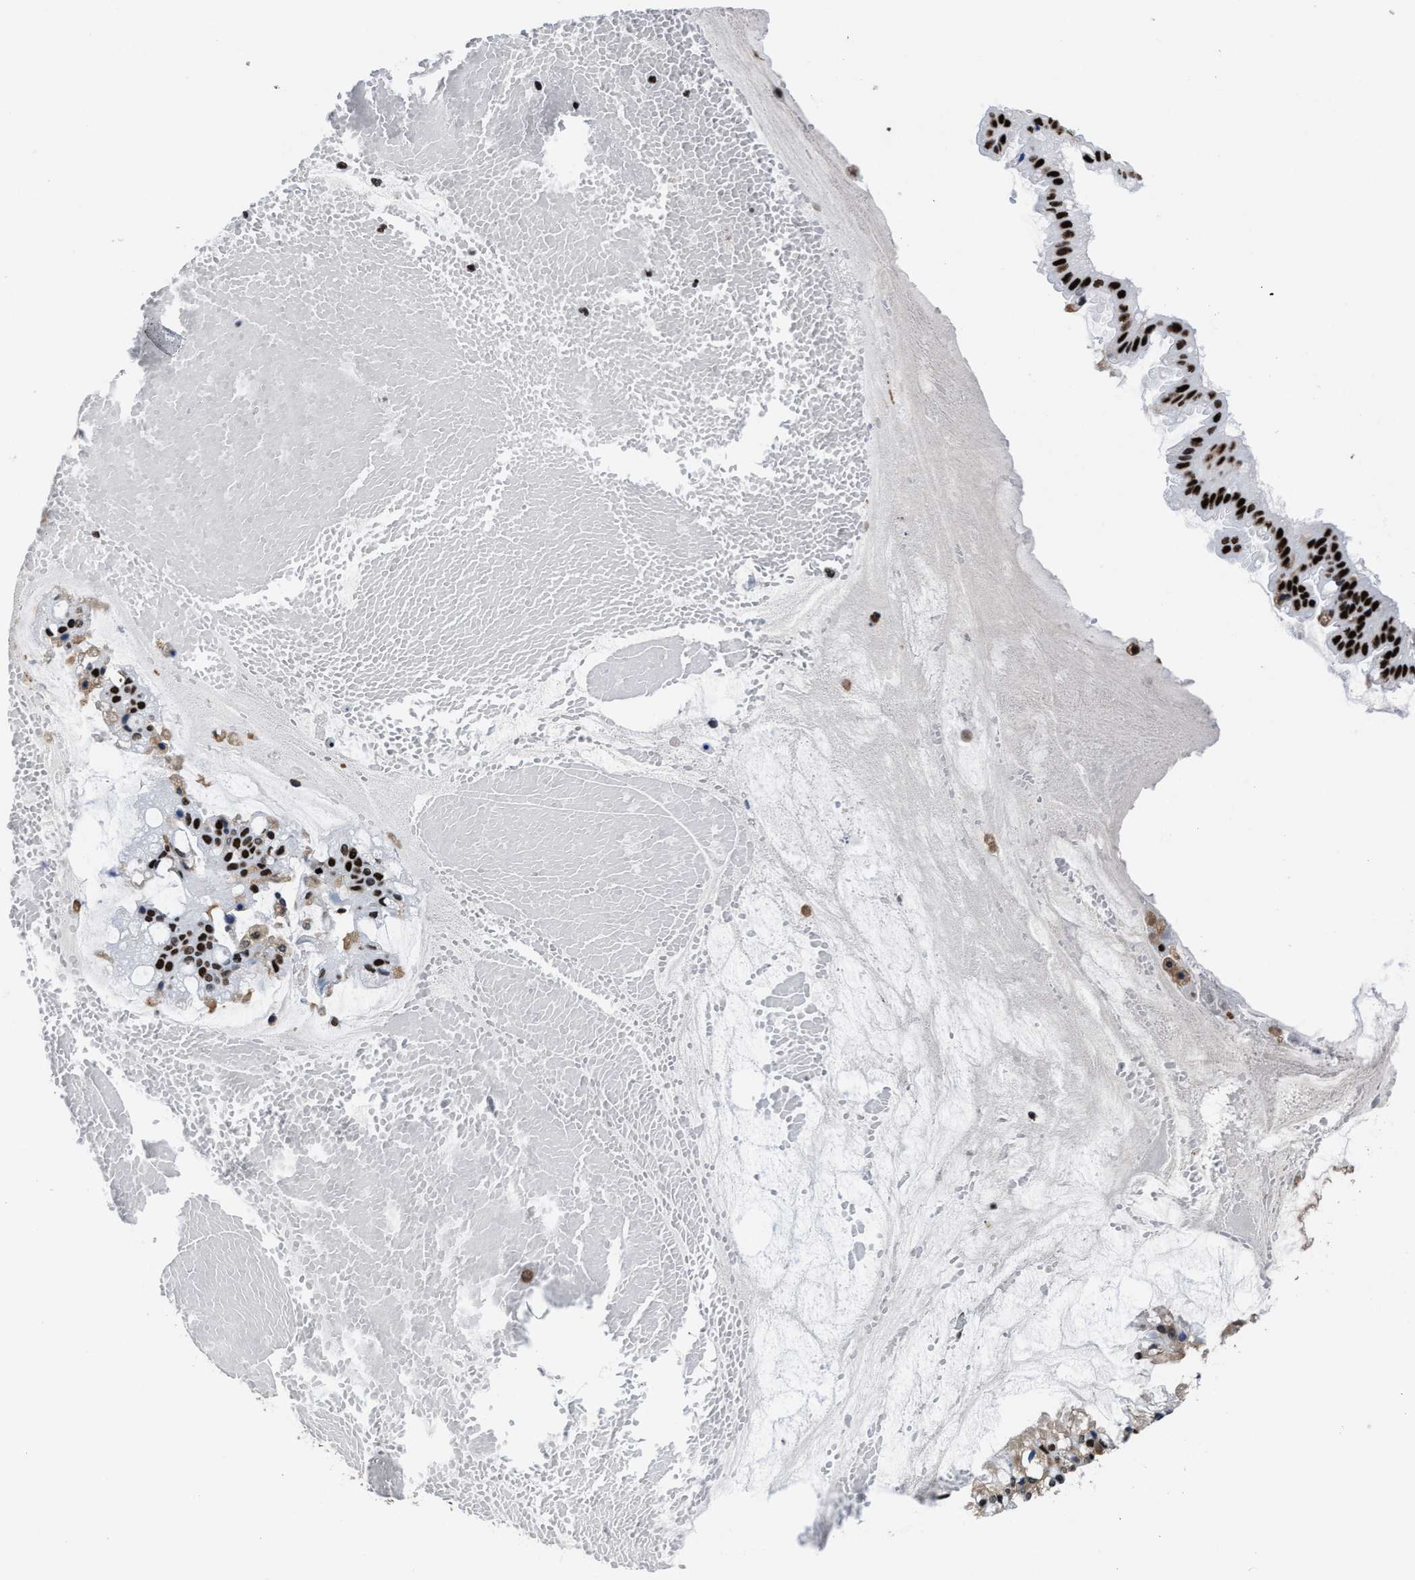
{"staining": {"intensity": "strong", "quantity": ">75%", "location": "nuclear"}, "tissue": "ovarian cancer", "cell_type": "Tumor cells", "image_type": "cancer", "snomed": [{"axis": "morphology", "description": "Cystadenocarcinoma, mucinous, NOS"}, {"axis": "topography", "description": "Ovary"}], "caption": "Tumor cells display high levels of strong nuclear staining in about >75% of cells in ovarian cancer.", "gene": "SMARCC2", "patient": {"sex": "female", "age": 73}}